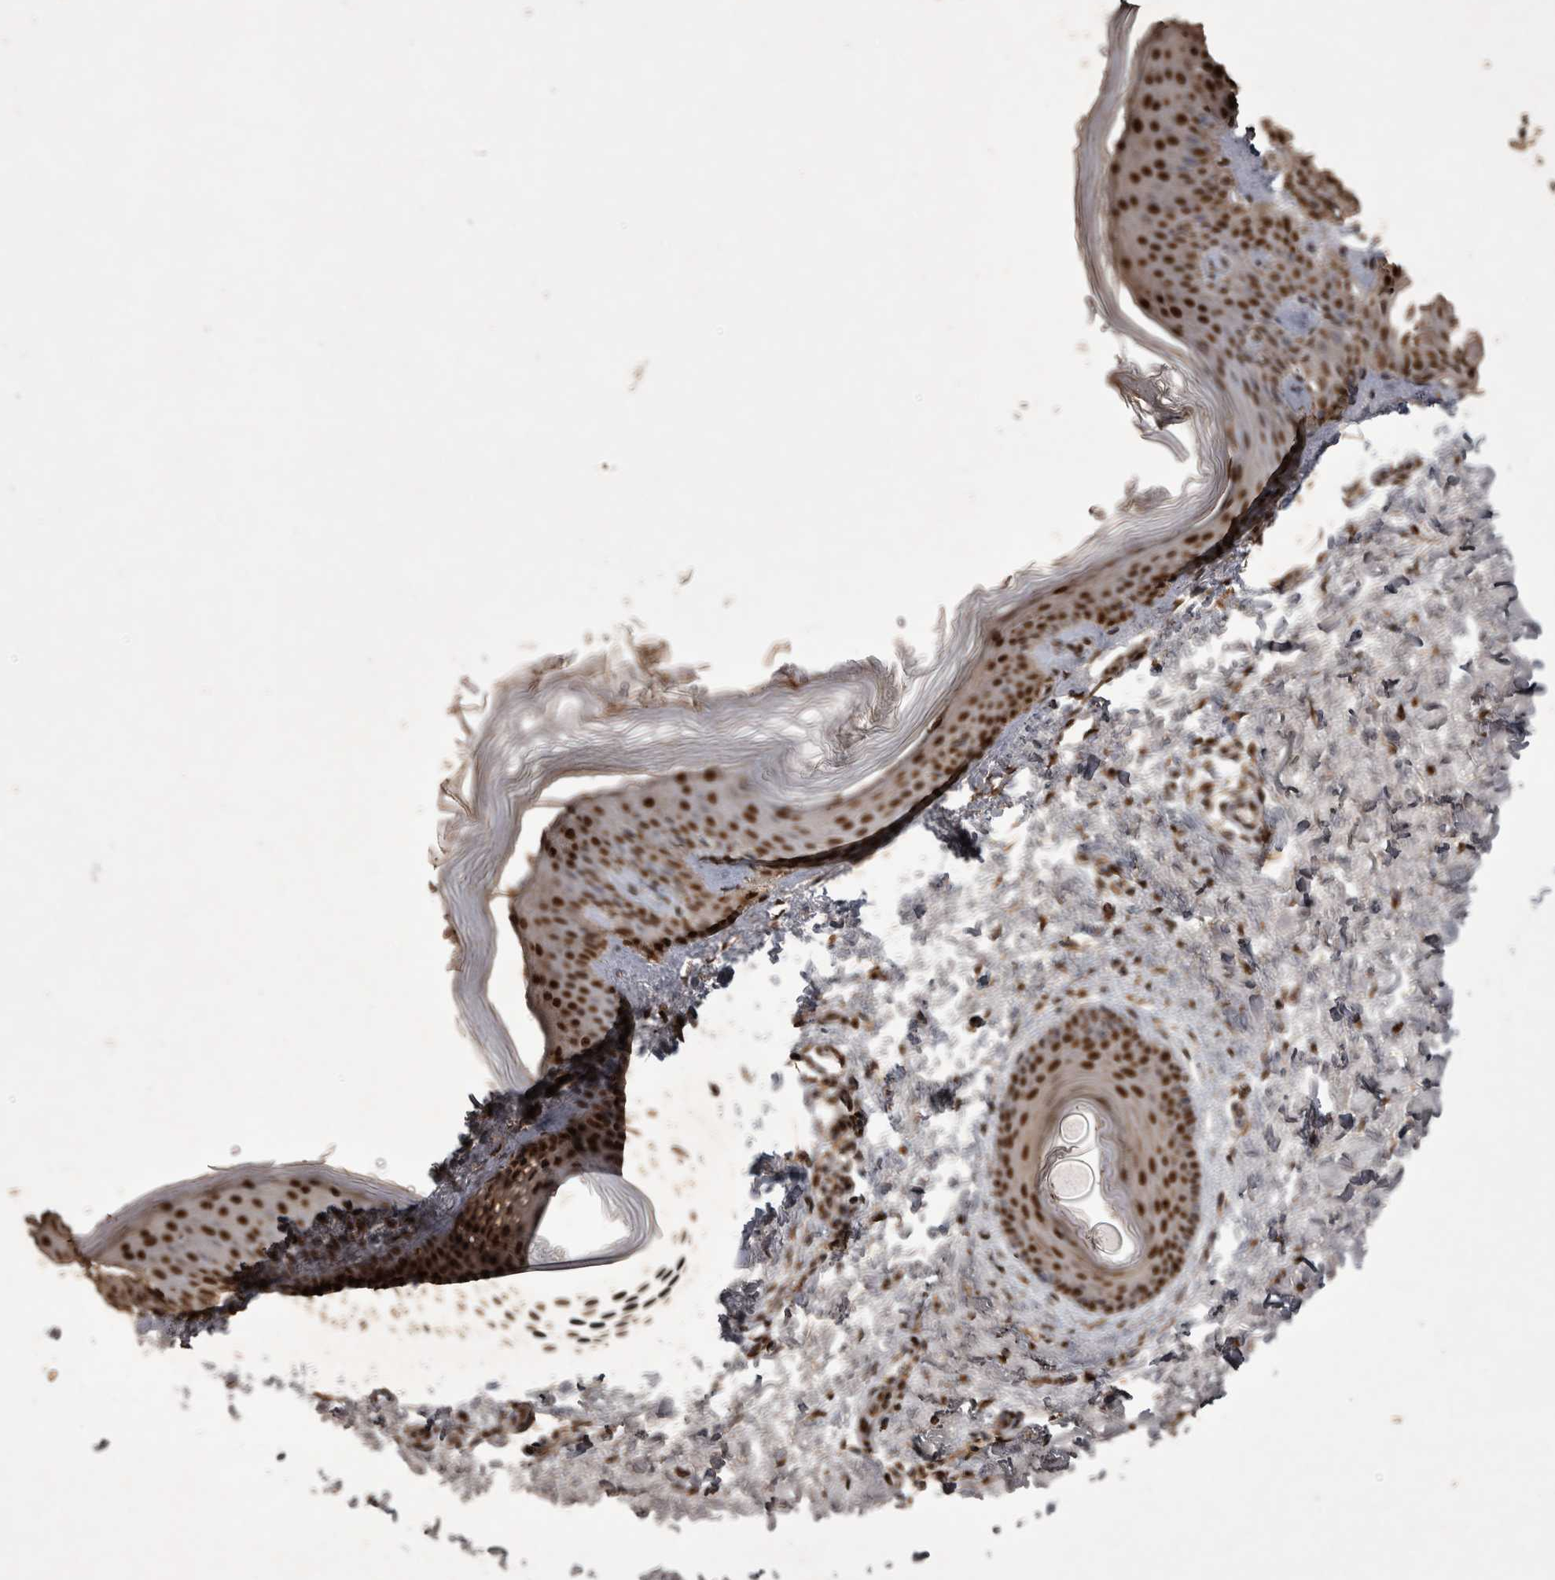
{"staining": {"intensity": "strong", "quantity": ">75%", "location": "cytoplasmic/membranous,nuclear"}, "tissue": "skin", "cell_type": "Fibroblasts", "image_type": "normal", "snomed": [{"axis": "morphology", "description": "Normal tissue, NOS"}, {"axis": "topography", "description": "Skin"}], "caption": "Immunohistochemical staining of benign human skin exhibits strong cytoplasmic/membranous,nuclear protein staining in about >75% of fibroblasts. The staining was performed using DAB (3,3'-diaminobenzidine), with brown indicating positive protein expression. Nuclei are stained blue with hematoxylin.", "gene": "OAS2", "patient": {"sex": "female", "age": 27}}